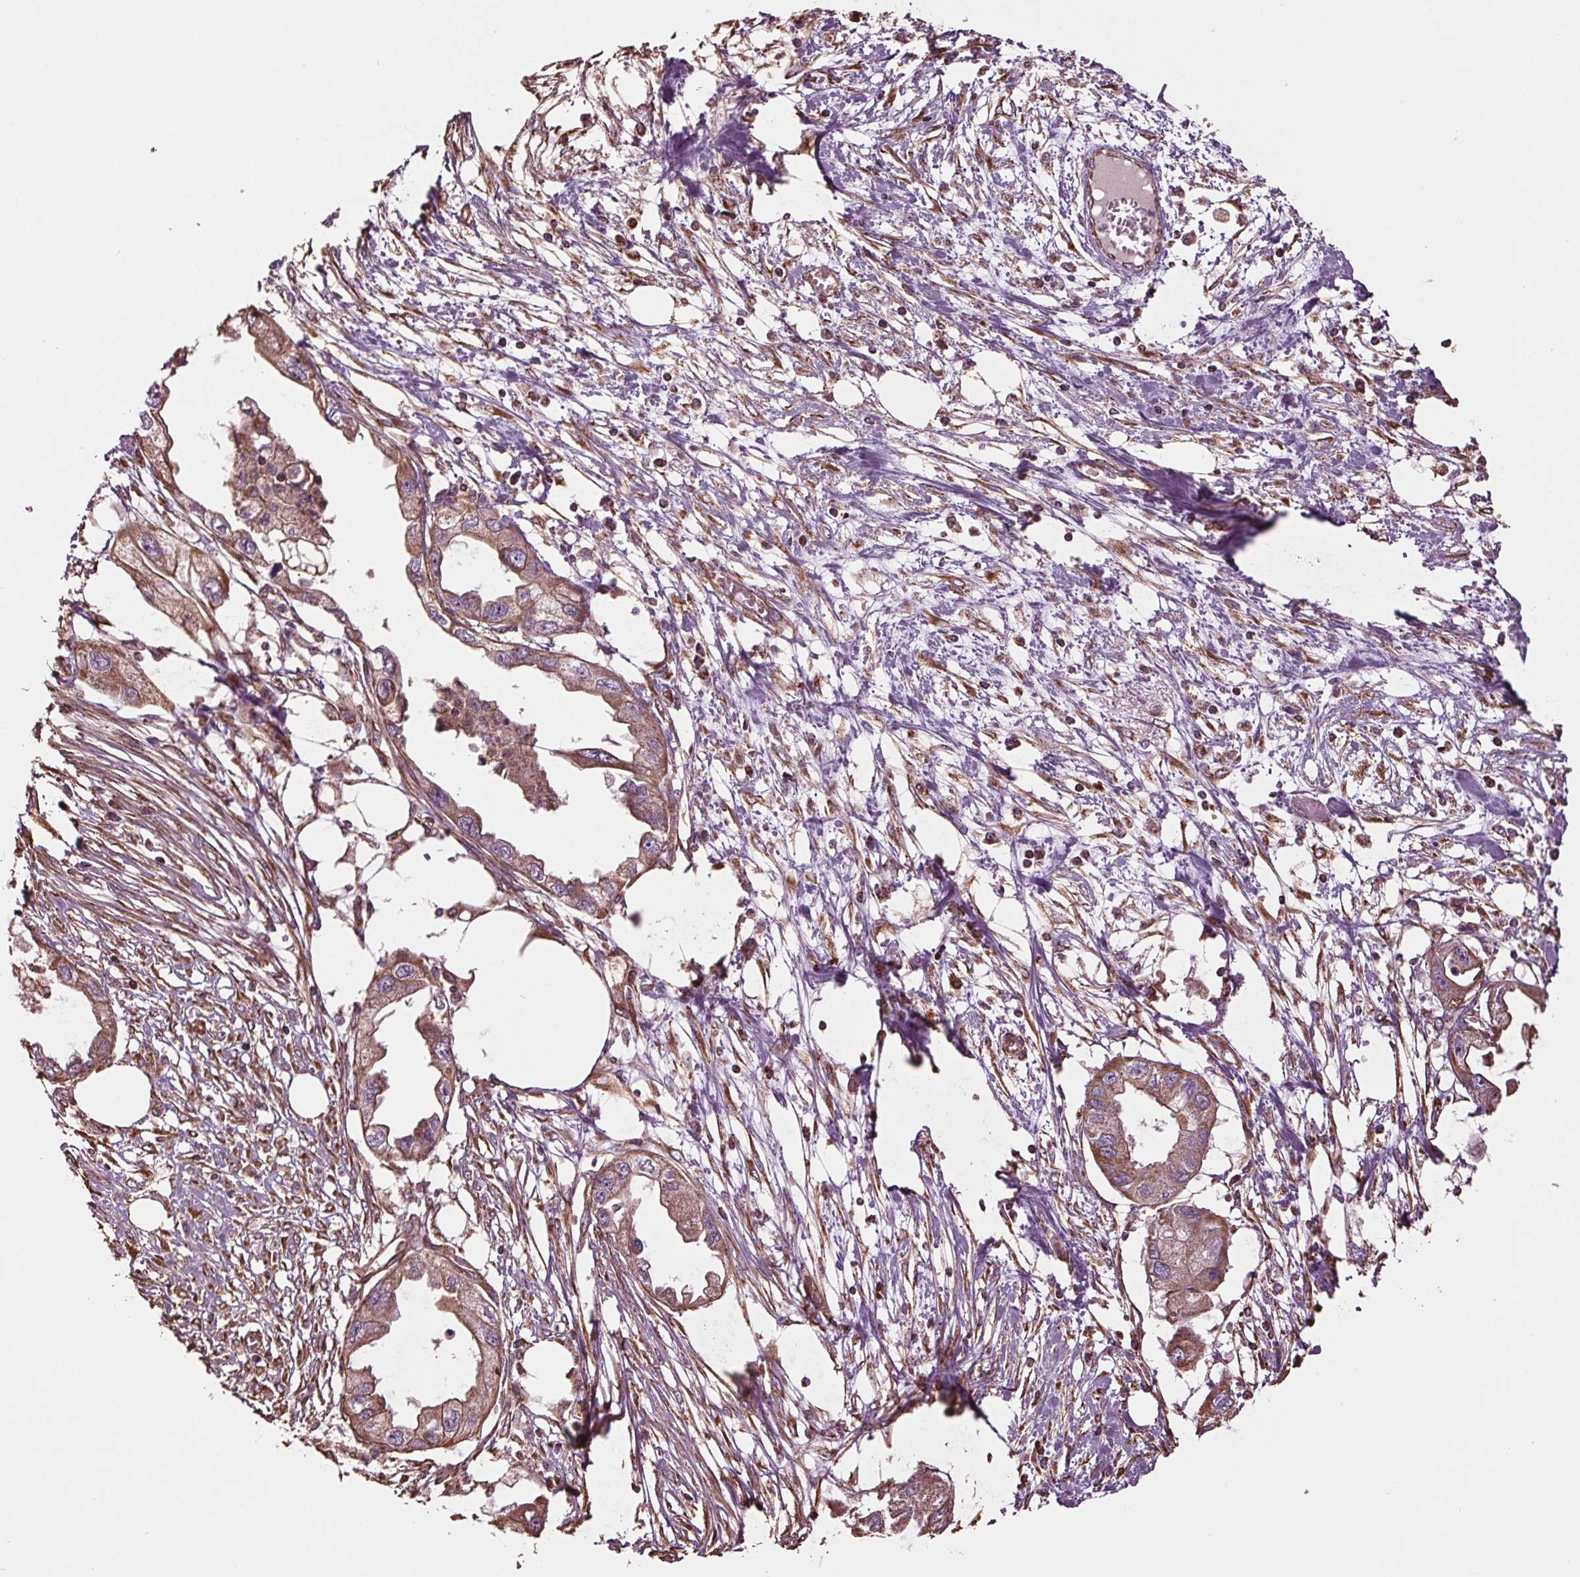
{"staining": {"intensity": "moderate", "quantity": "25%-75%", "location": "cytoplasmic/membranous"}, "tissue": "endometrial cancer", "cell_type": "Tumor cells", "image_type": "cancer", "snomed": [{"axis": "morphology", "description": "Adenocarcinoma, NOS"}, {"axis": "morphology", "description": "Adenocarcinoma, metastatic, NOS"}, {"axis": "topography", "description": "Adipose tissue"}, {"axis": "topography", "description": "Endometrium"}], "caption": "Immunohistochemical staining of human adenocarcinoma (endometrial) exhibits medium levels of moderate cytoplasmic/membranous protein positivity in approximately 25%-75% of tumor cells.", "gene": "RNPEP", "patient": {"sex": "female", "age": 67}}